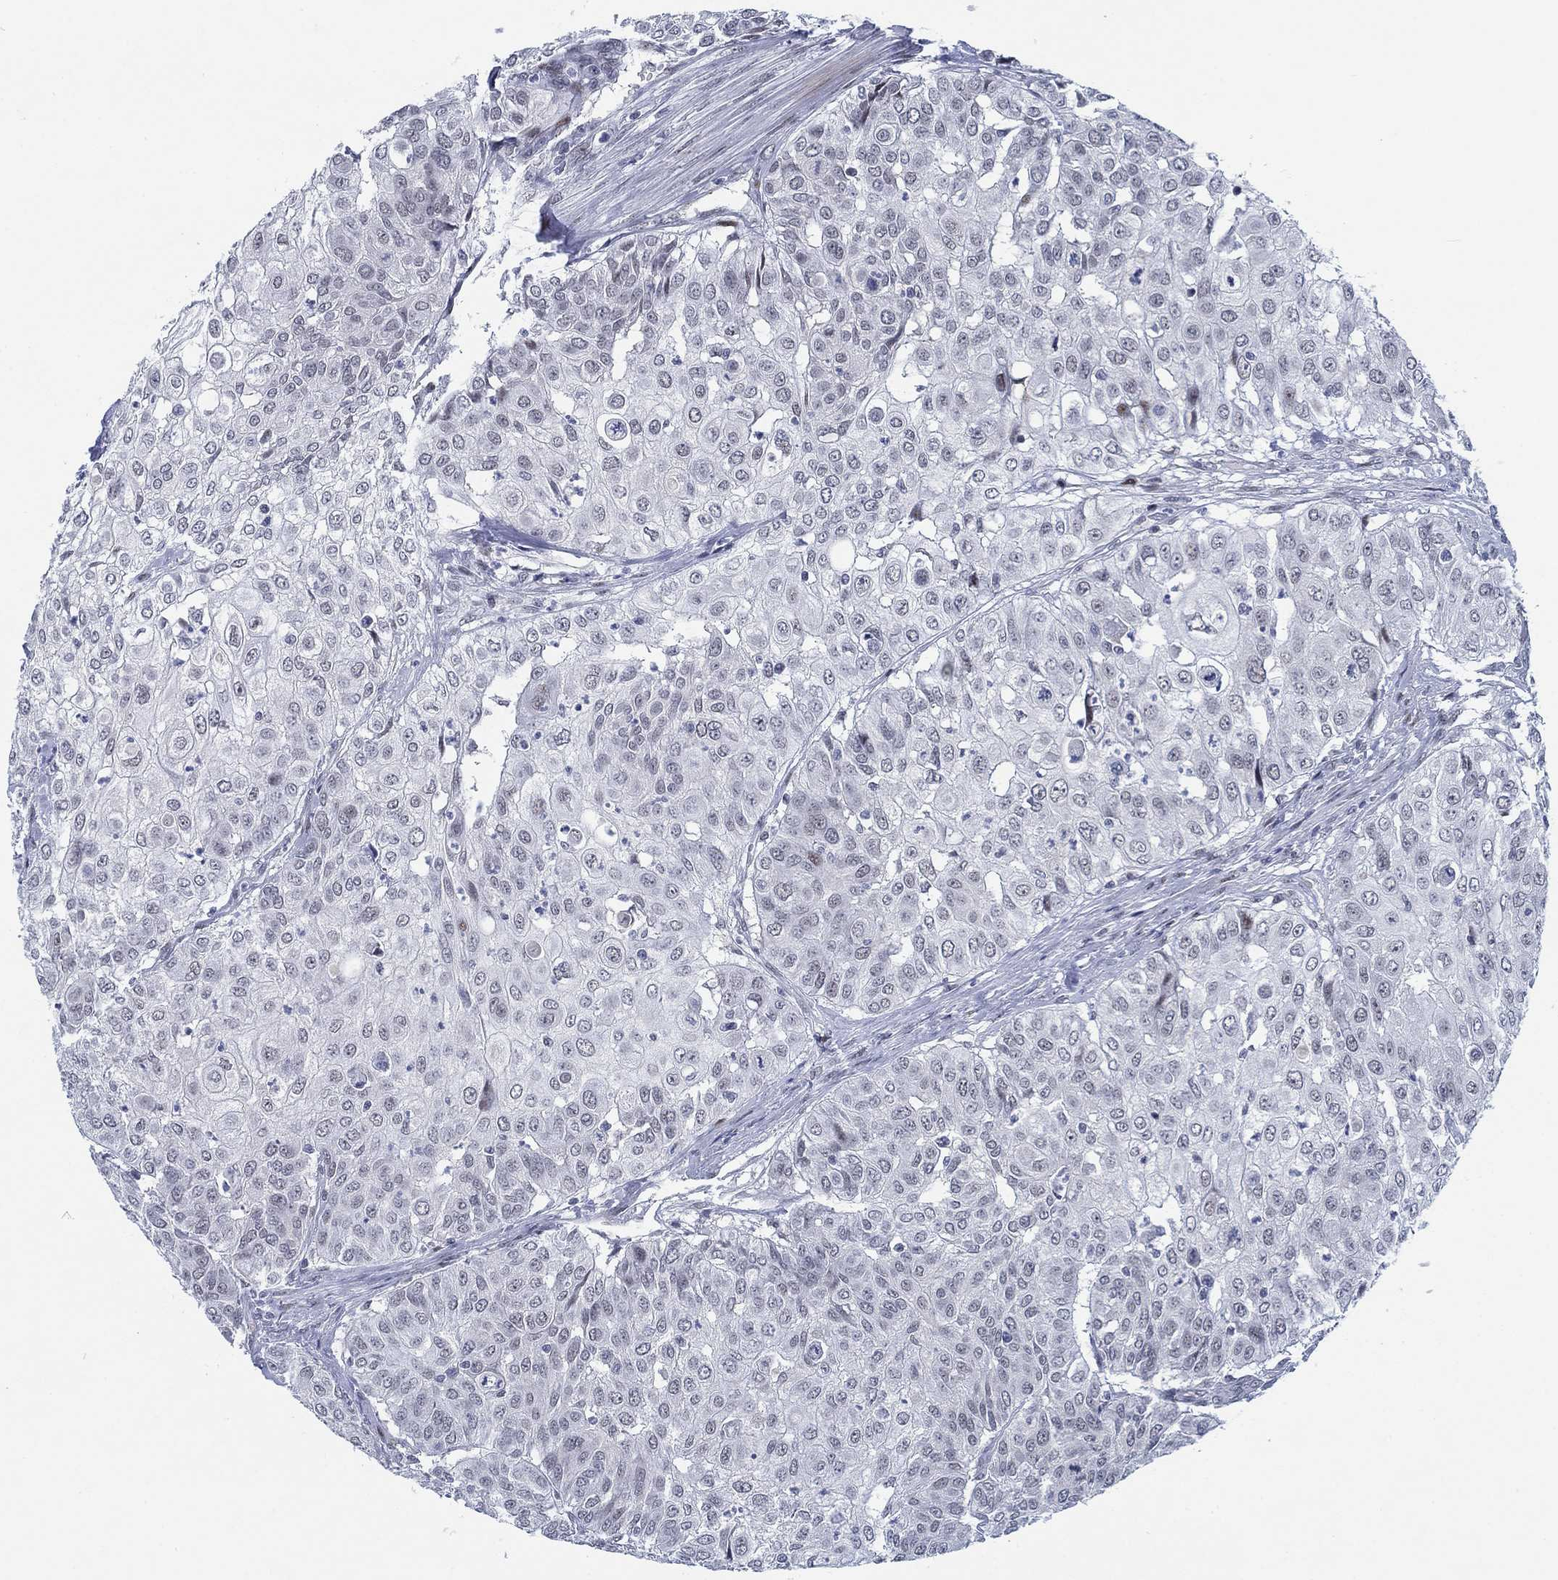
{"staining": {"intensity": "negative", "quantity": "none", "location": "none"}, "tissue": "urothelial cancer", "cell_type": "Tumor cells", "image_type": "cancer", "snomed": [{"axis": "morphology", "description": "Urothelial carcinoma, High grade"}, {"axis": "topography", "description": "Urinary bladder"}], "caption": "IHC histopathology image of high-grade urothelial carcinoma stained for a protein (brown), which exhibits no positivity in tumor cells.", "gene": "NEU3", "patient": {"sex": "female", "age": 79}}